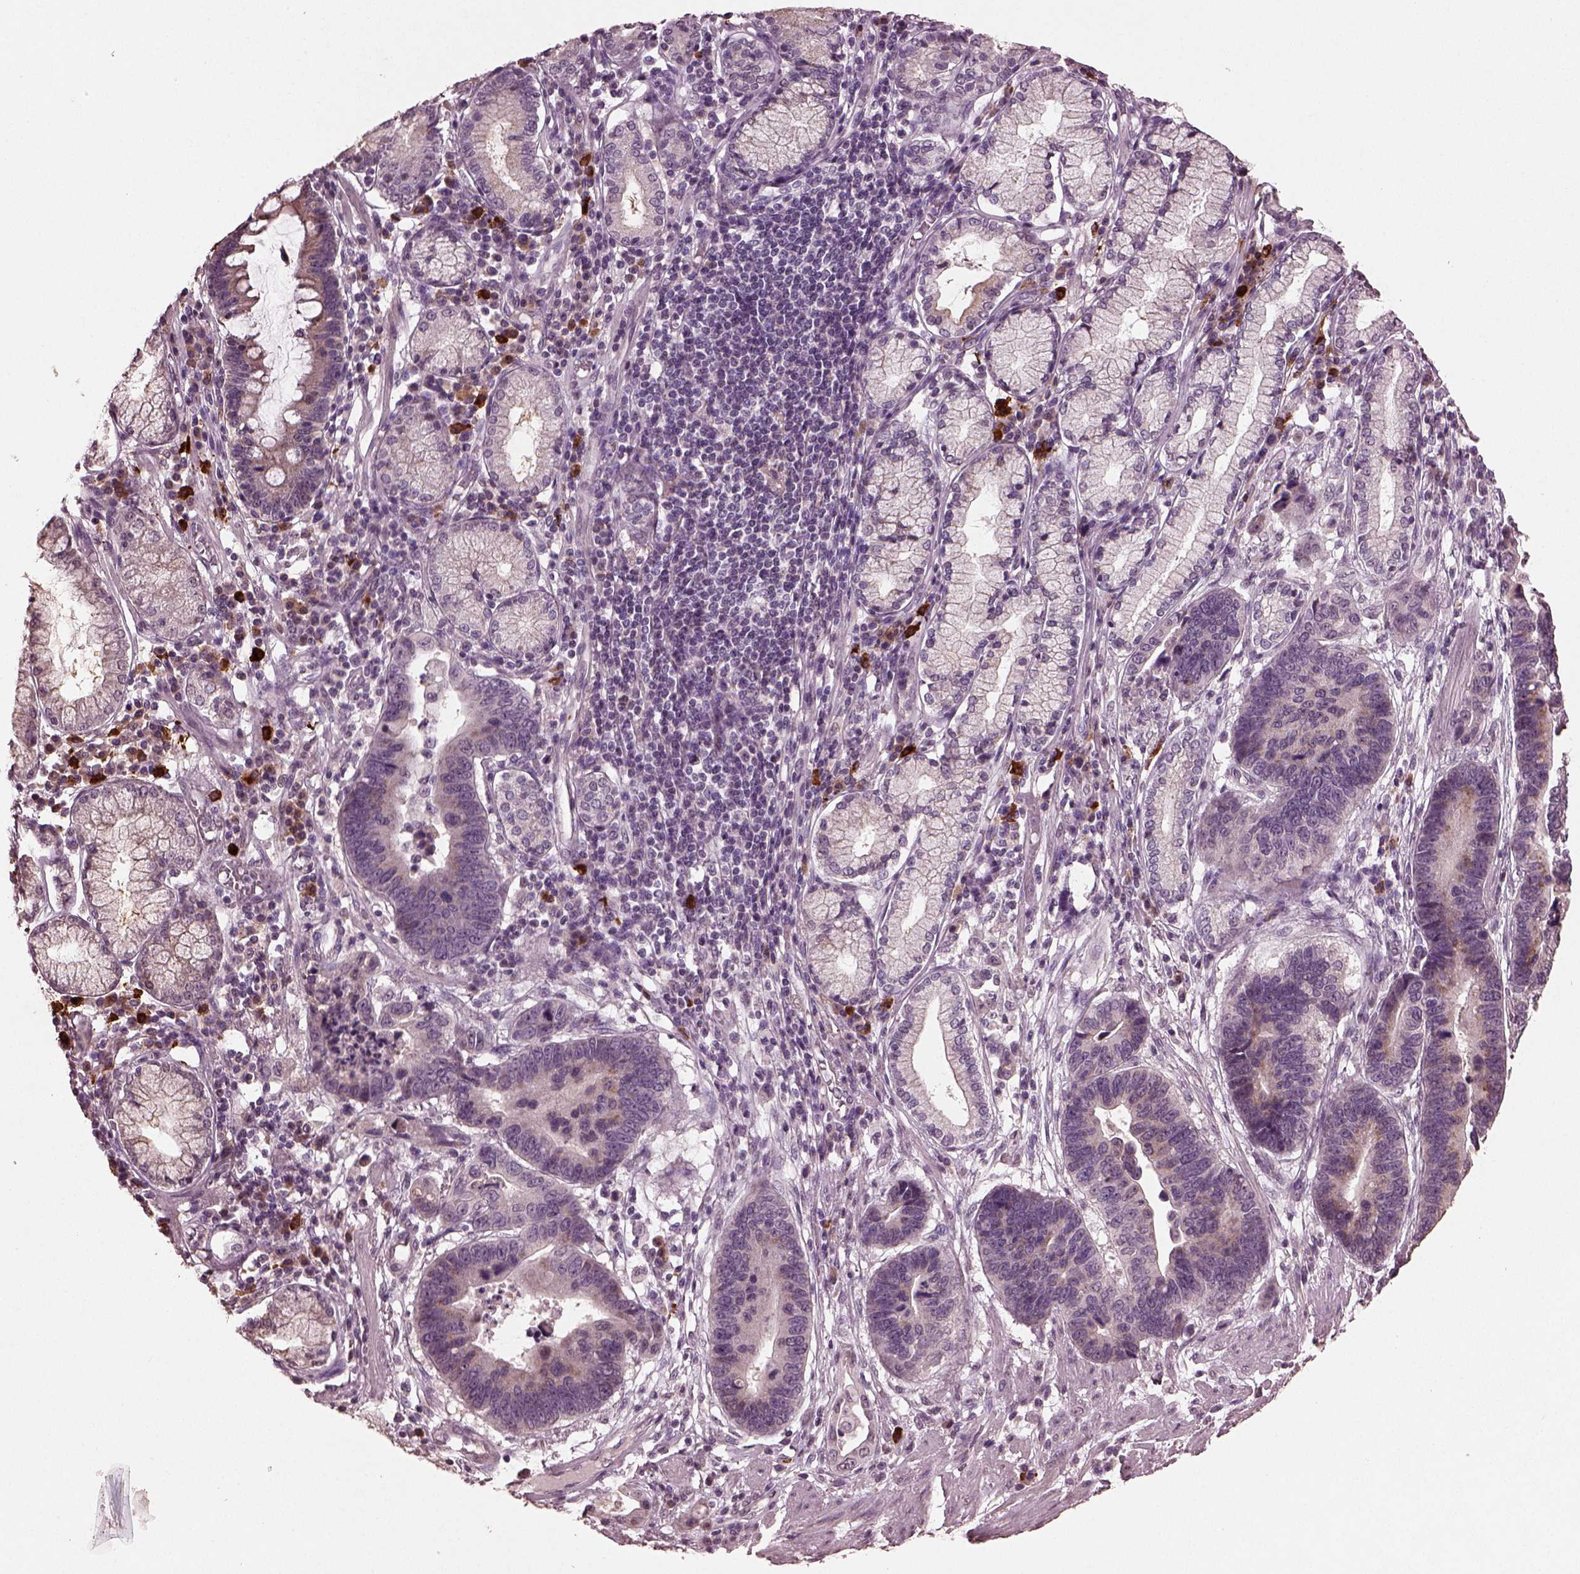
{"staining": {"intensity": "negative", "quantity": "none", "location": "none"}, "tissue": "stomach cancer", "cell_type": "Tumor cells", "image_type": "cancer", "snomed": [{"axis": "morphology", "description": "Adenocarcinoma, NOS"}, {"axis": "topography", "description": "Stomach"}], "caption": "This is an immunohistochemistry (IHC) photomicrograph of stomach cancer (adenocarcinoma). There is no positivity in tumor cells.", "gene": "IL18RAP", "patient": {"sex": "male", "age": 84}}